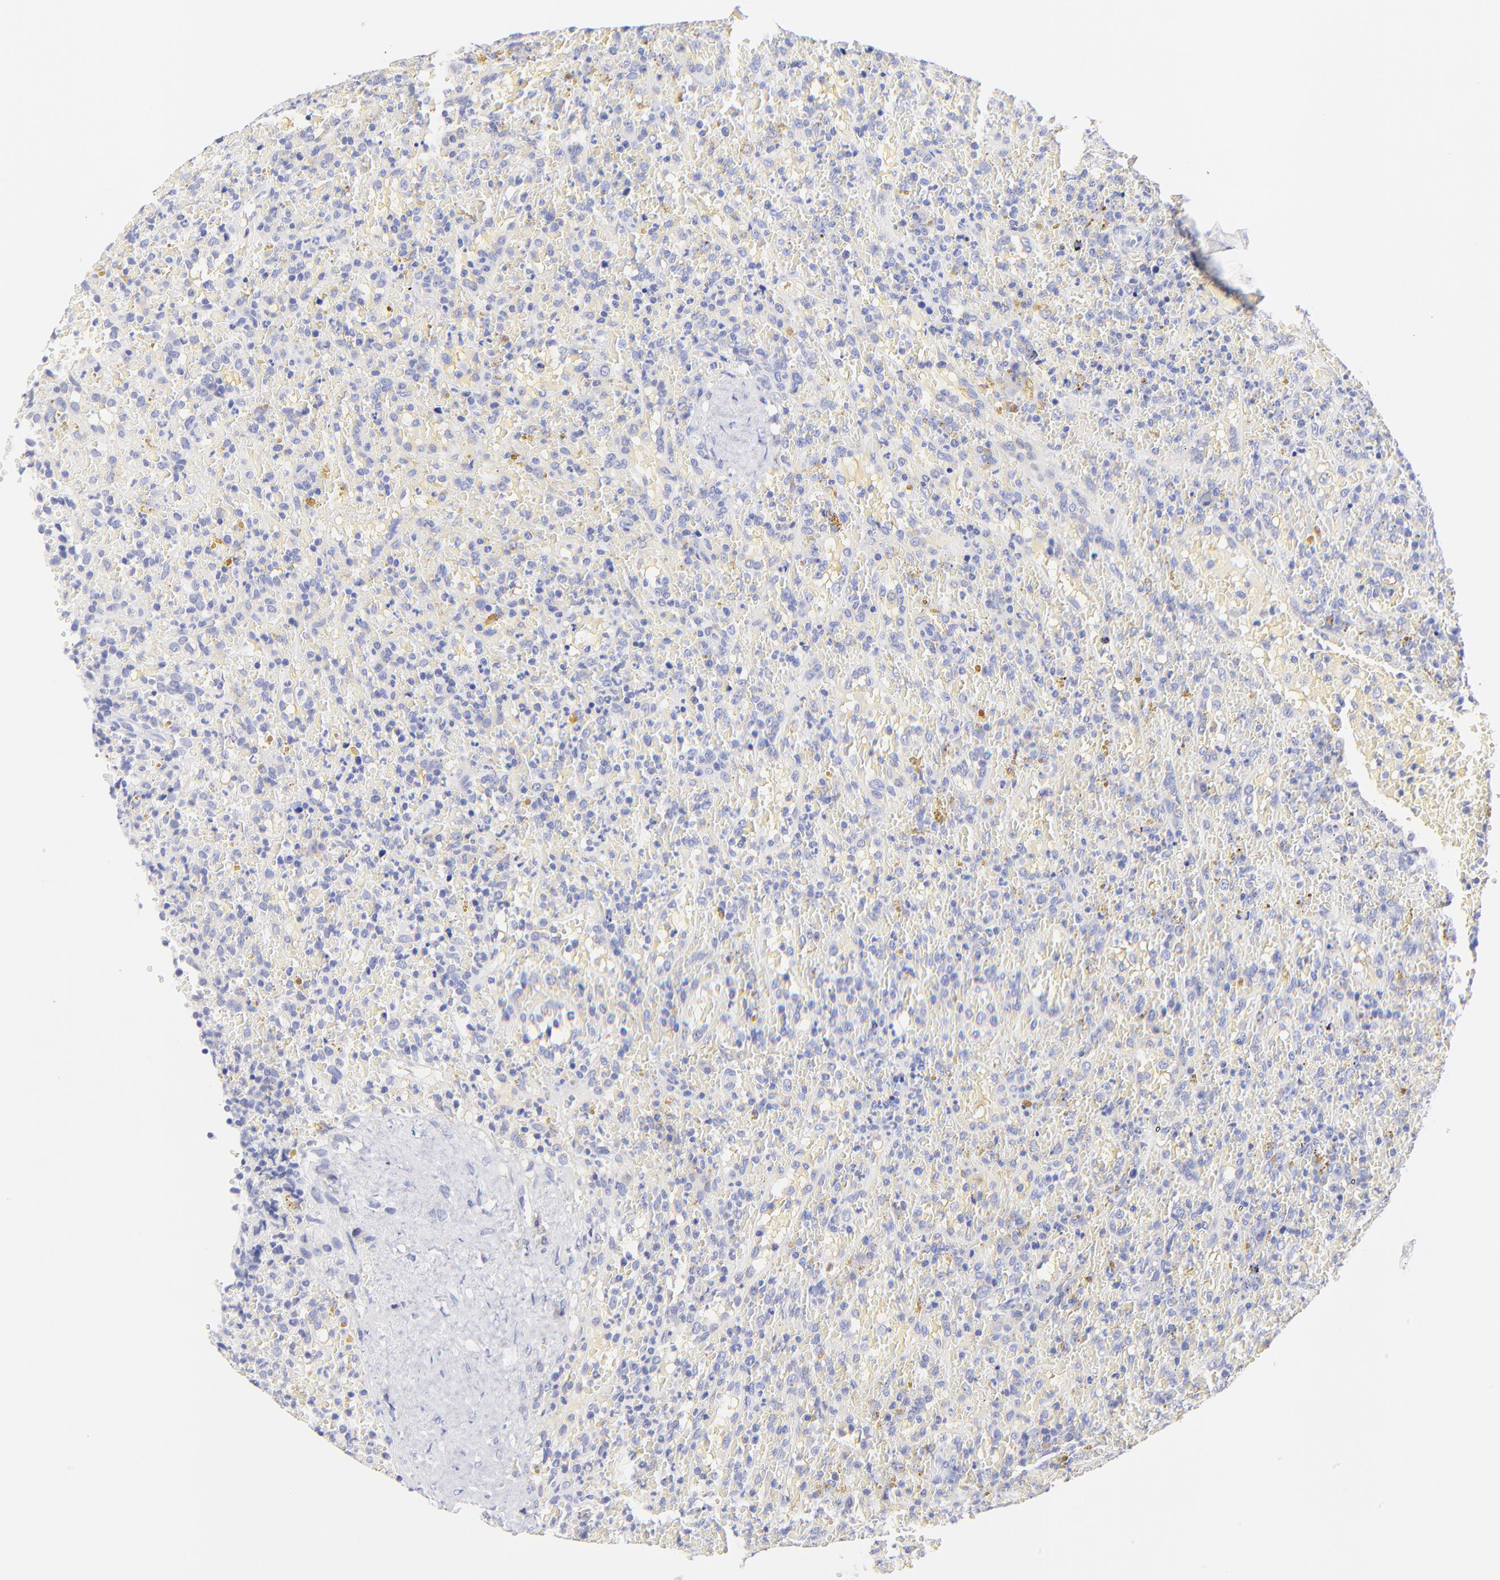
{"staining": {"intensity": "negative", "quantity": "none", "location": "none"}, "tissue": "lymphoma", "cell_type": "Tumor cells", "image_type": "cancer", "snomed": [{"axis": "morphology", "description": "Malignant lymphoma, non-Hodgkin's type, High grade"}, {"axis": "topography", "description": "Spleen"}, {"axis": "topography", "description": "Lymph node"}], "caption": "High magnification brightfield microscopy of lymphoma stained with DAB (brown) and counterstained with hematoxylin (blue): tumor cells show no significant positivity.", "gene": "RAB3A", "patient": {"sex": "female", "age": 70}}